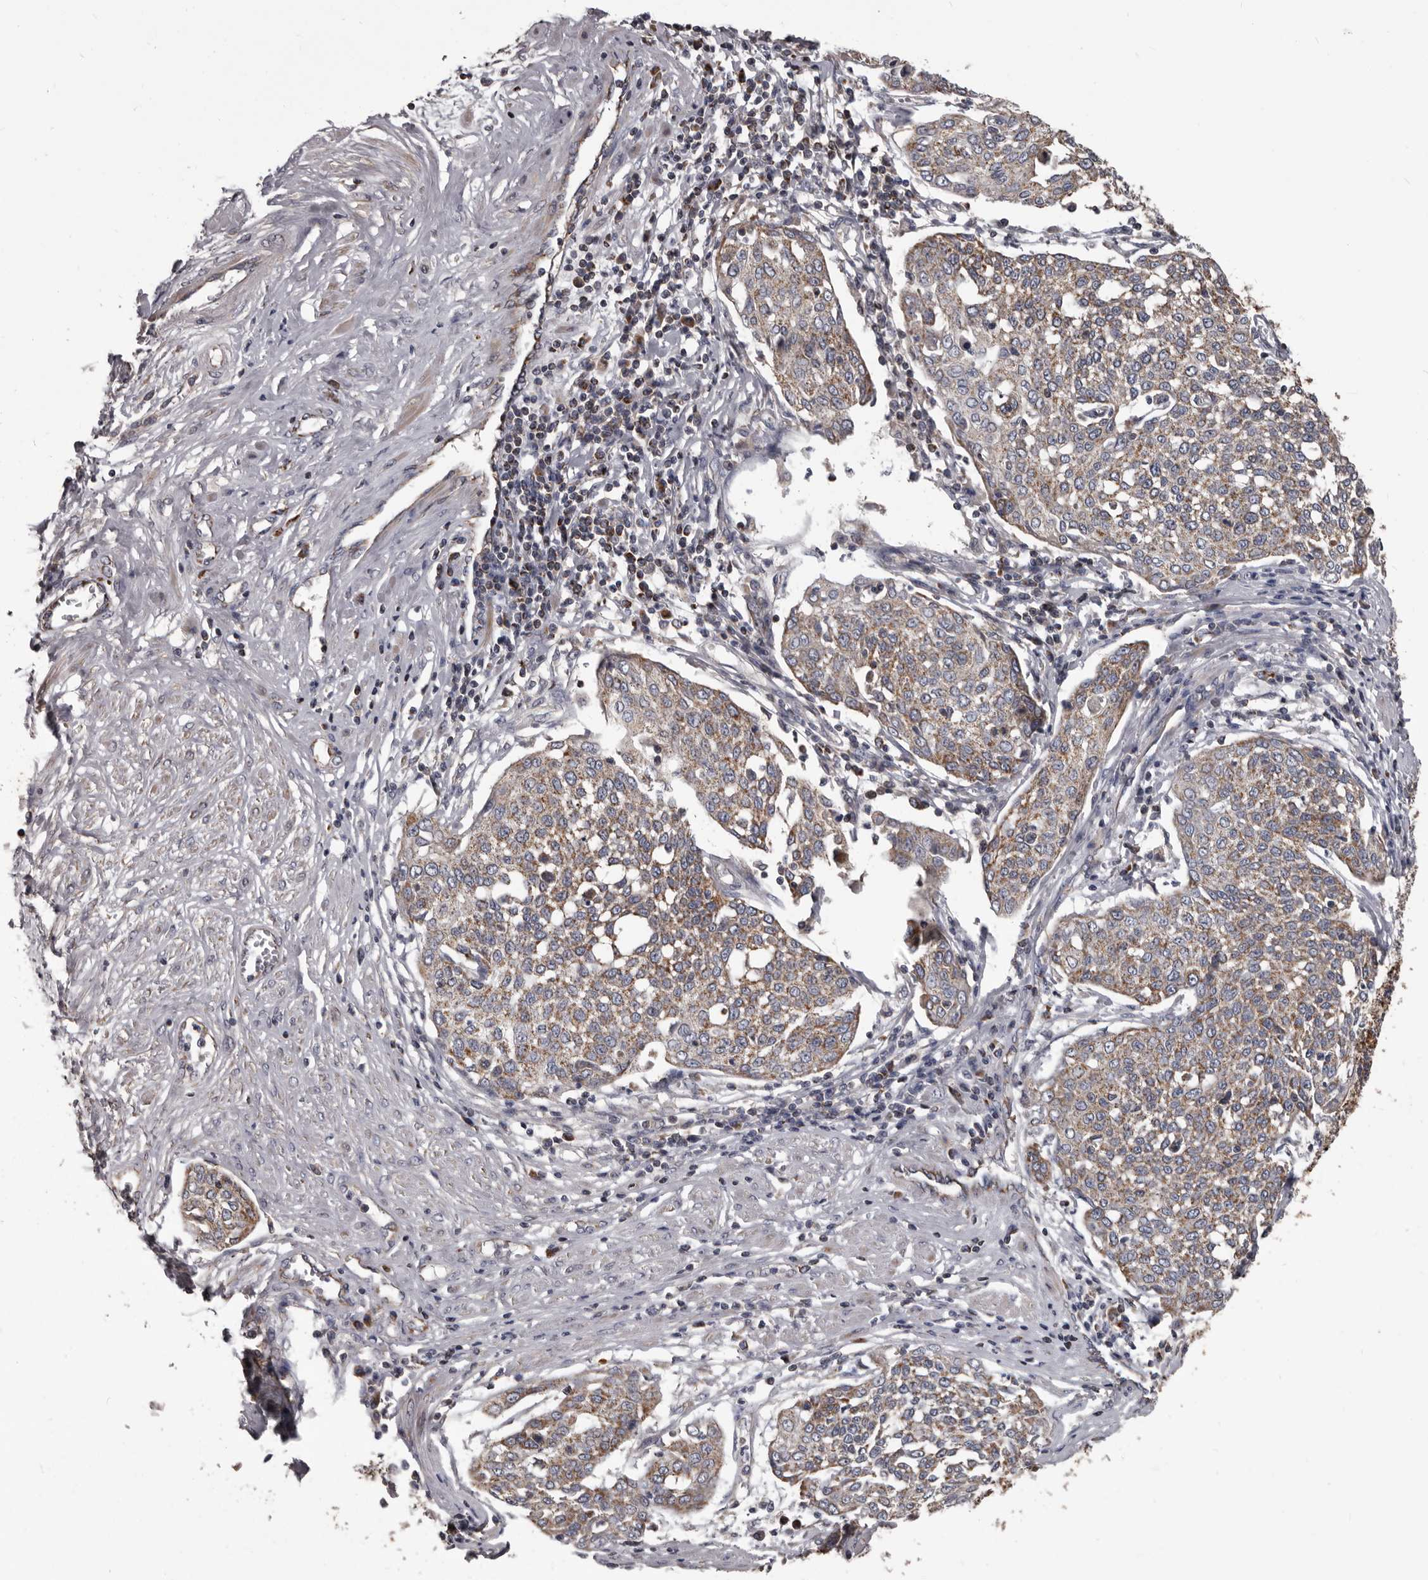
{"staining": {"intensity": "moderate", "quantity": ">75%", "location": "cytoplasmic/membranous"}, "tissue": "cervical cancer", "cell_type": "Tumor cells", "image_type": "cancer", "snomed": [{"axis": "morphology", "description": "Squamous cell carcinoma, NOS"}, {"axis": "topography", "description": "Cervix"}], "caption": "A brown stain labels moderate cytoplasmic/membranous staining of a protein in human cervical cancer tumor cells.", "gene": "ALDH5A1", "patient": {"sex": "female", "age": 34}}